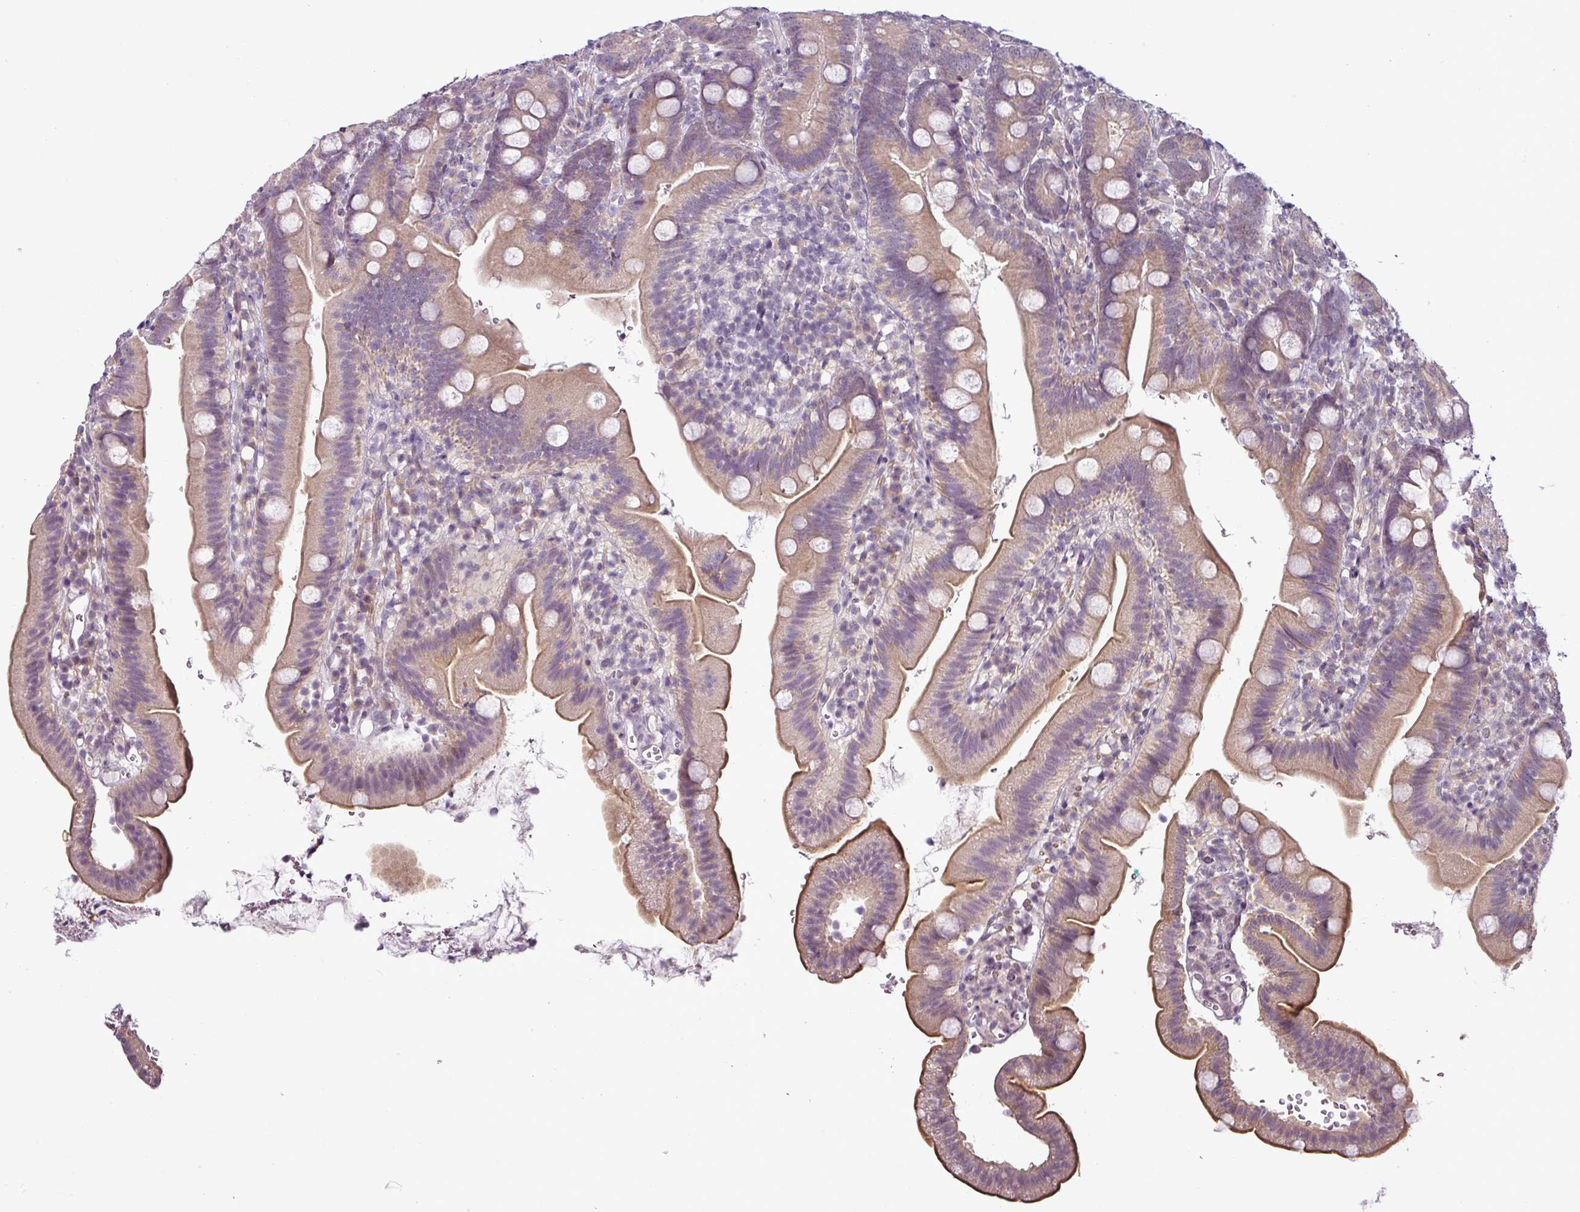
{"staining": {"intensity": "moderate", "quantity": "25%-75%", "location": "cytoplasmic/membranous"}, "tissue": "duodenum", "cell_type": "Glandular cells", "image_type": "normal", "snomed": [{"axis": "morphology", "description": "Normal tissue, NOS"}, {"axis": "topography", "description": "Duodenum"}], "caption": "Approximately 25%-75% of glandular cells in benign duodenum display moderate cytoplasmic/membranous protein expression as visualized by brown immunohistochemical staining.", "gene": "OR52D1", "patient": {"sex": "female", "age": 67}}